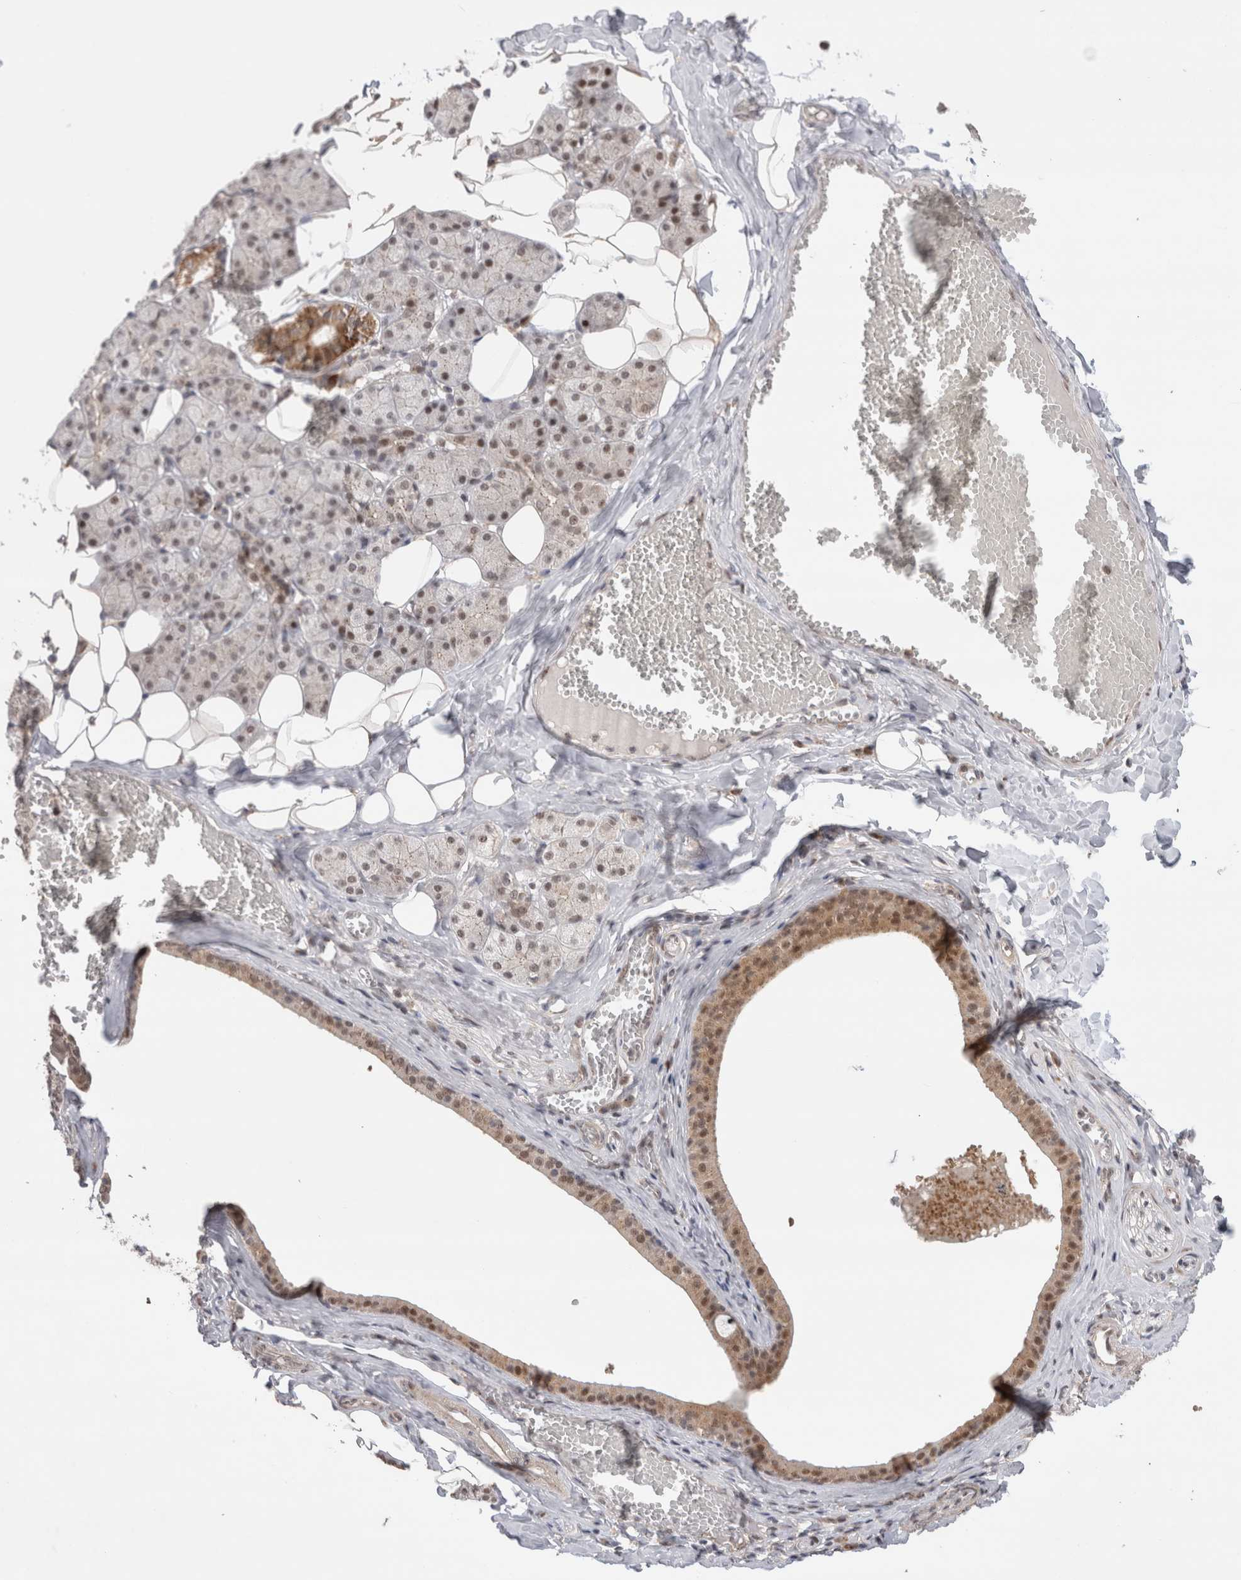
{"staining": {"intensity": "moderate", "quantity": "25%-75%", "location": "cytoplasmic/membranous,nuclear"}, "tissue": "salivary gland", "cell_type": "Glandular cells", "image_type": "normal", "snomed": [{"axis": "morphology", "description": "Normal tissue, NOS"}, {"axis": "topography", "description": "Salivary gland"}], "caption": "Moderate cytoplasmic/membranous,nuclear staining is present in about 25%-75% of glandular cells in unremarkable salivary gland. Using DAB (3,3'-diaminobenzidine) (brown) and hematoxylin (blue) stains, captured at high magnification using brightfield microscopy.", "gene": "SLC29A1", "patient": {"sex": "female", "age": 33}}